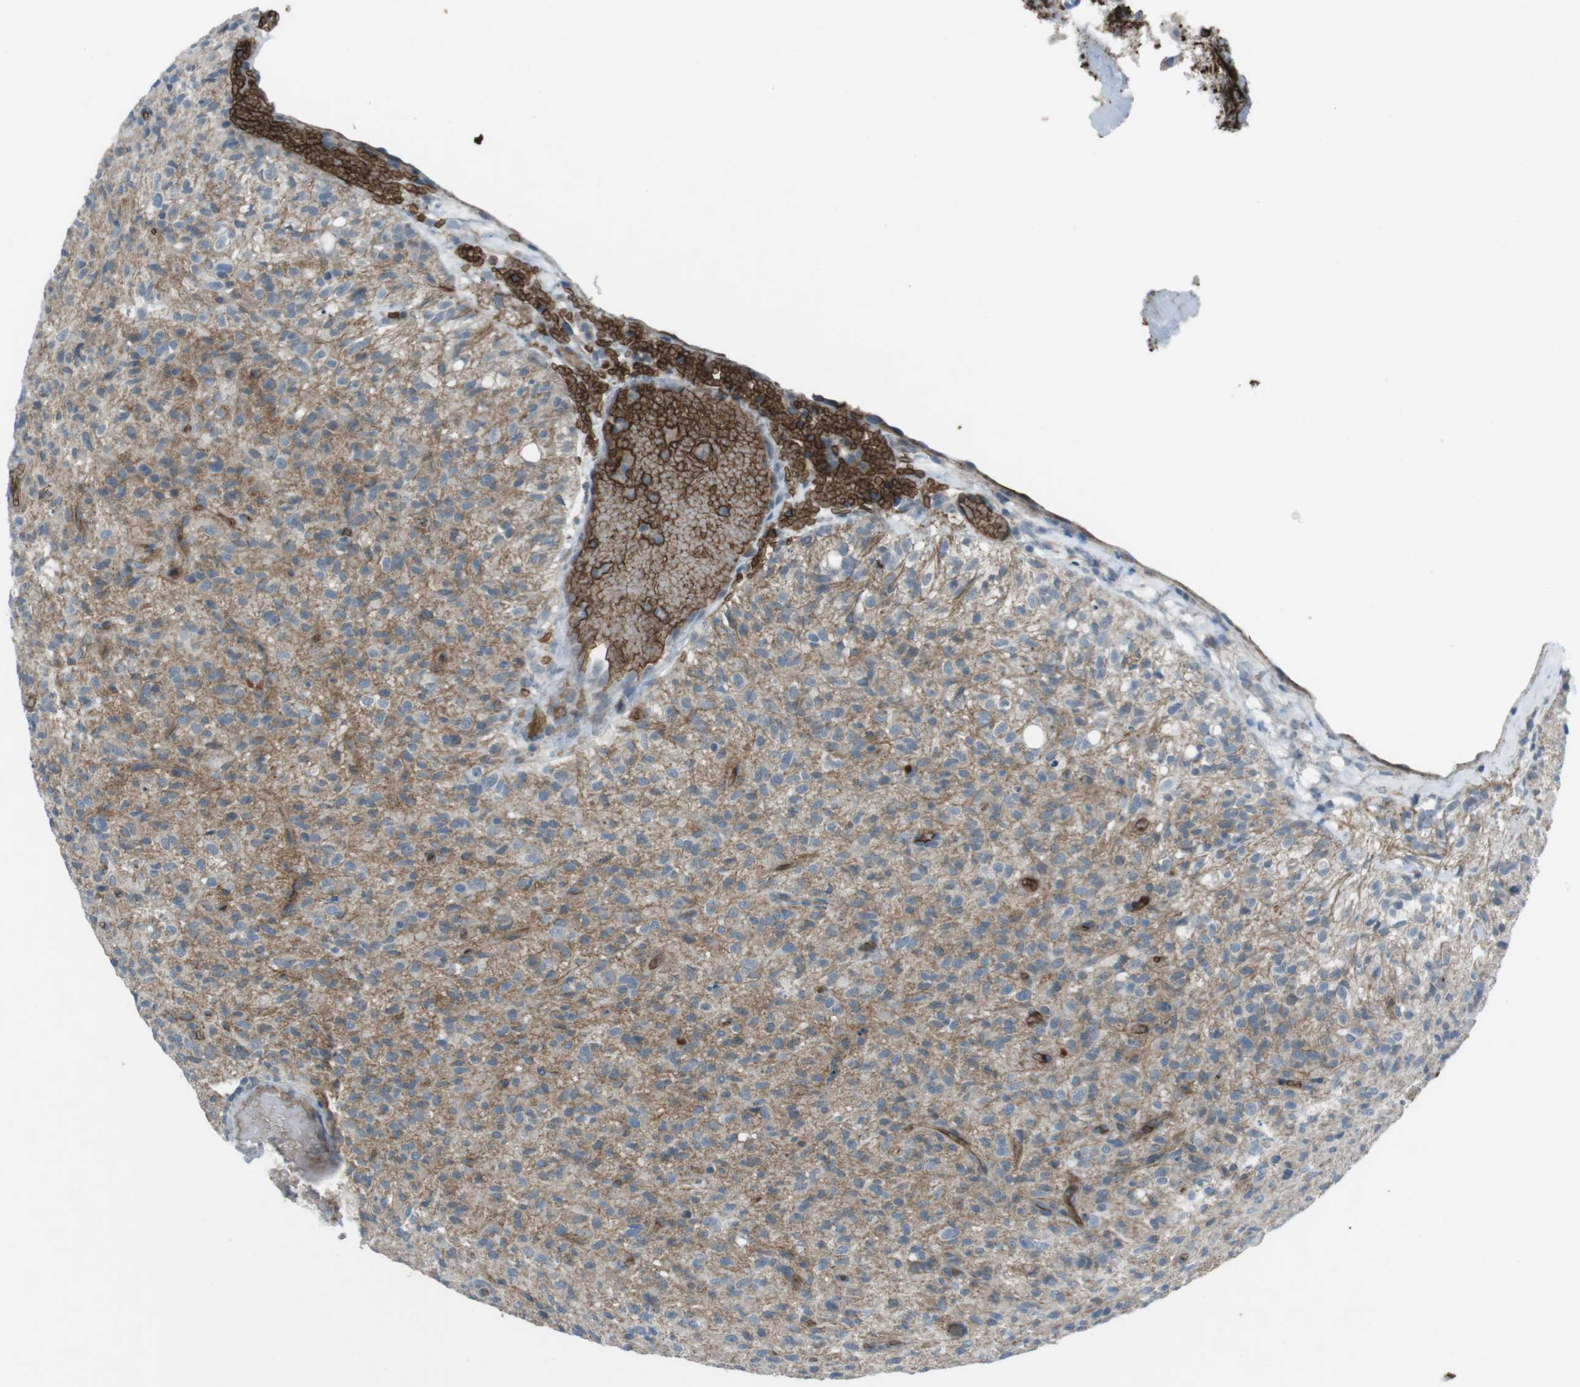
{"staining": {"intensity": "weak", "quantity": "25%-75%", "location": "cytoplasmic/membranous"}, "tissue": "glioma", "cell_type": "Tumor cells", "image_type": "cancer", "snomed": [{"axis": "morphology", "description": "Glioma, malignant, High grade"}, {"axis": "topography", "description": "Brain"}], "caption": "This histopathology image demonstrates immunohistochemistry (IHC) staining of malignant high-grade glioma, with low weak cytoplasmic/membranous staining in about 25%-75% of tumor cells.", "gene": "SPTA1", "patient": {"sex": "male", "age": 71}}